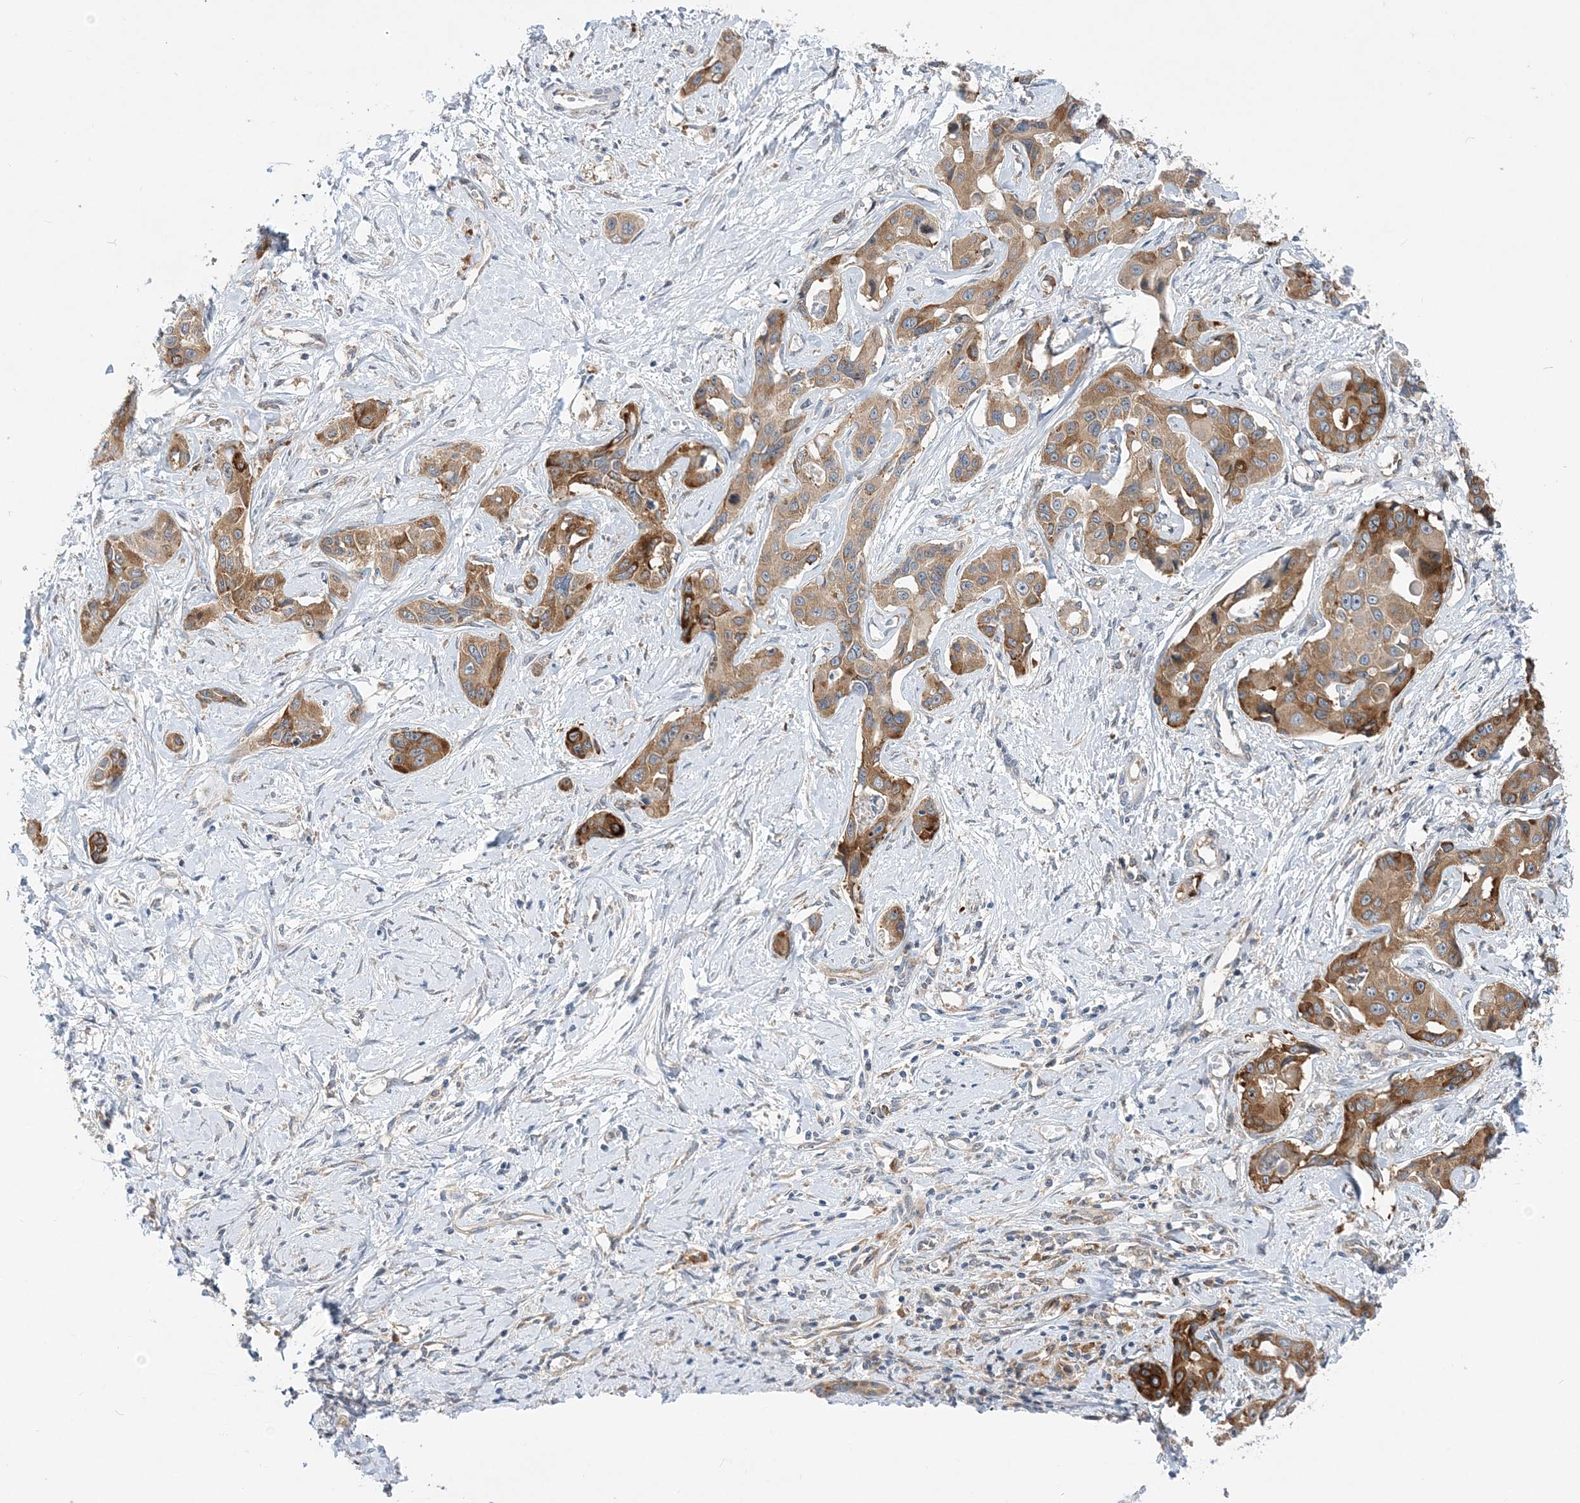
{"staining": {"intensity": "moderate", "quantity": ">75%", "location": "cytoplasmic/membranous"}, "tissue": "liver cancer", "cell_type": "Tumor cells", "image_type": "cancer", "snomed": [{"axis": "morphology", "description": "Cholangiocarcinoma"}, {"axis": "topography", "description": "Liver"}], "caption": "Immunohistochemistry of cholangiocarcinoma (liver) shows medium levels of moderate cytoplasmic/membranous positivity in about >75% of tumor cells. The staining was performed using DAB (3,3'-diaminobenzidine), with brown indicating positive protein expression. Nuclei are stained blue with hematoxylin.", "gene": "LARP4B", "patient": {"sex": "male", "age": 59}}